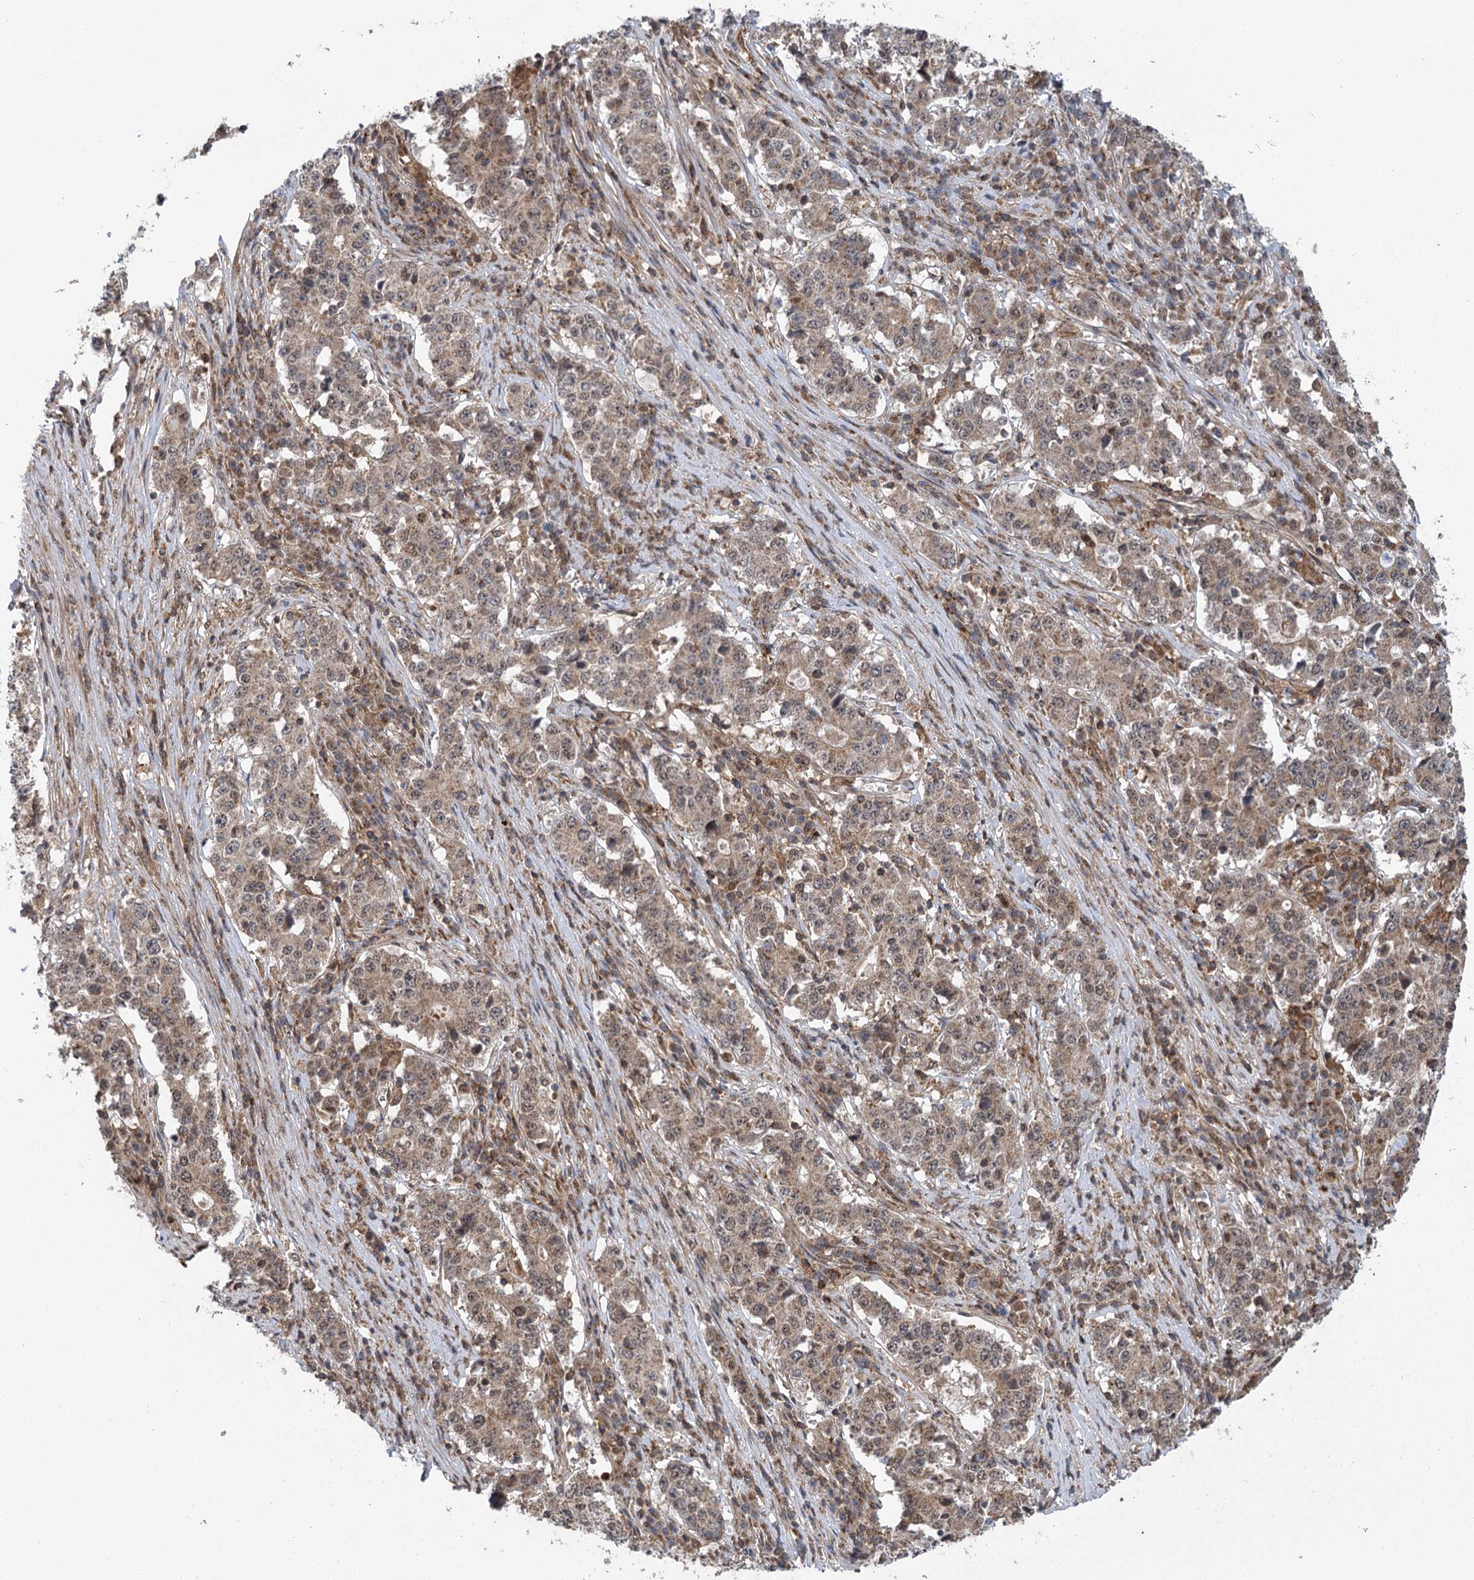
{"staining": {"intensity": "weak", "quantity": "25%-75%", "location": "cytoplasmic/membranous"}, "tissue": "stomach cancer", "cell_type": "Tumor cells", "image_type": "cancer", "snomed": [{"axis": "morphology", "description": "Adenocarcinoma, NOS"}, {"axis": "topography", "description": "Stomach"}], "caption": "Stomach cancer was stained to show a protein in brown. There is low levels of weak cytoplasmic/membranous expression in about 25%-75% of tumor cells.", "gene": "C12orf4", "patient": {"sex": "male", "age": 59}}